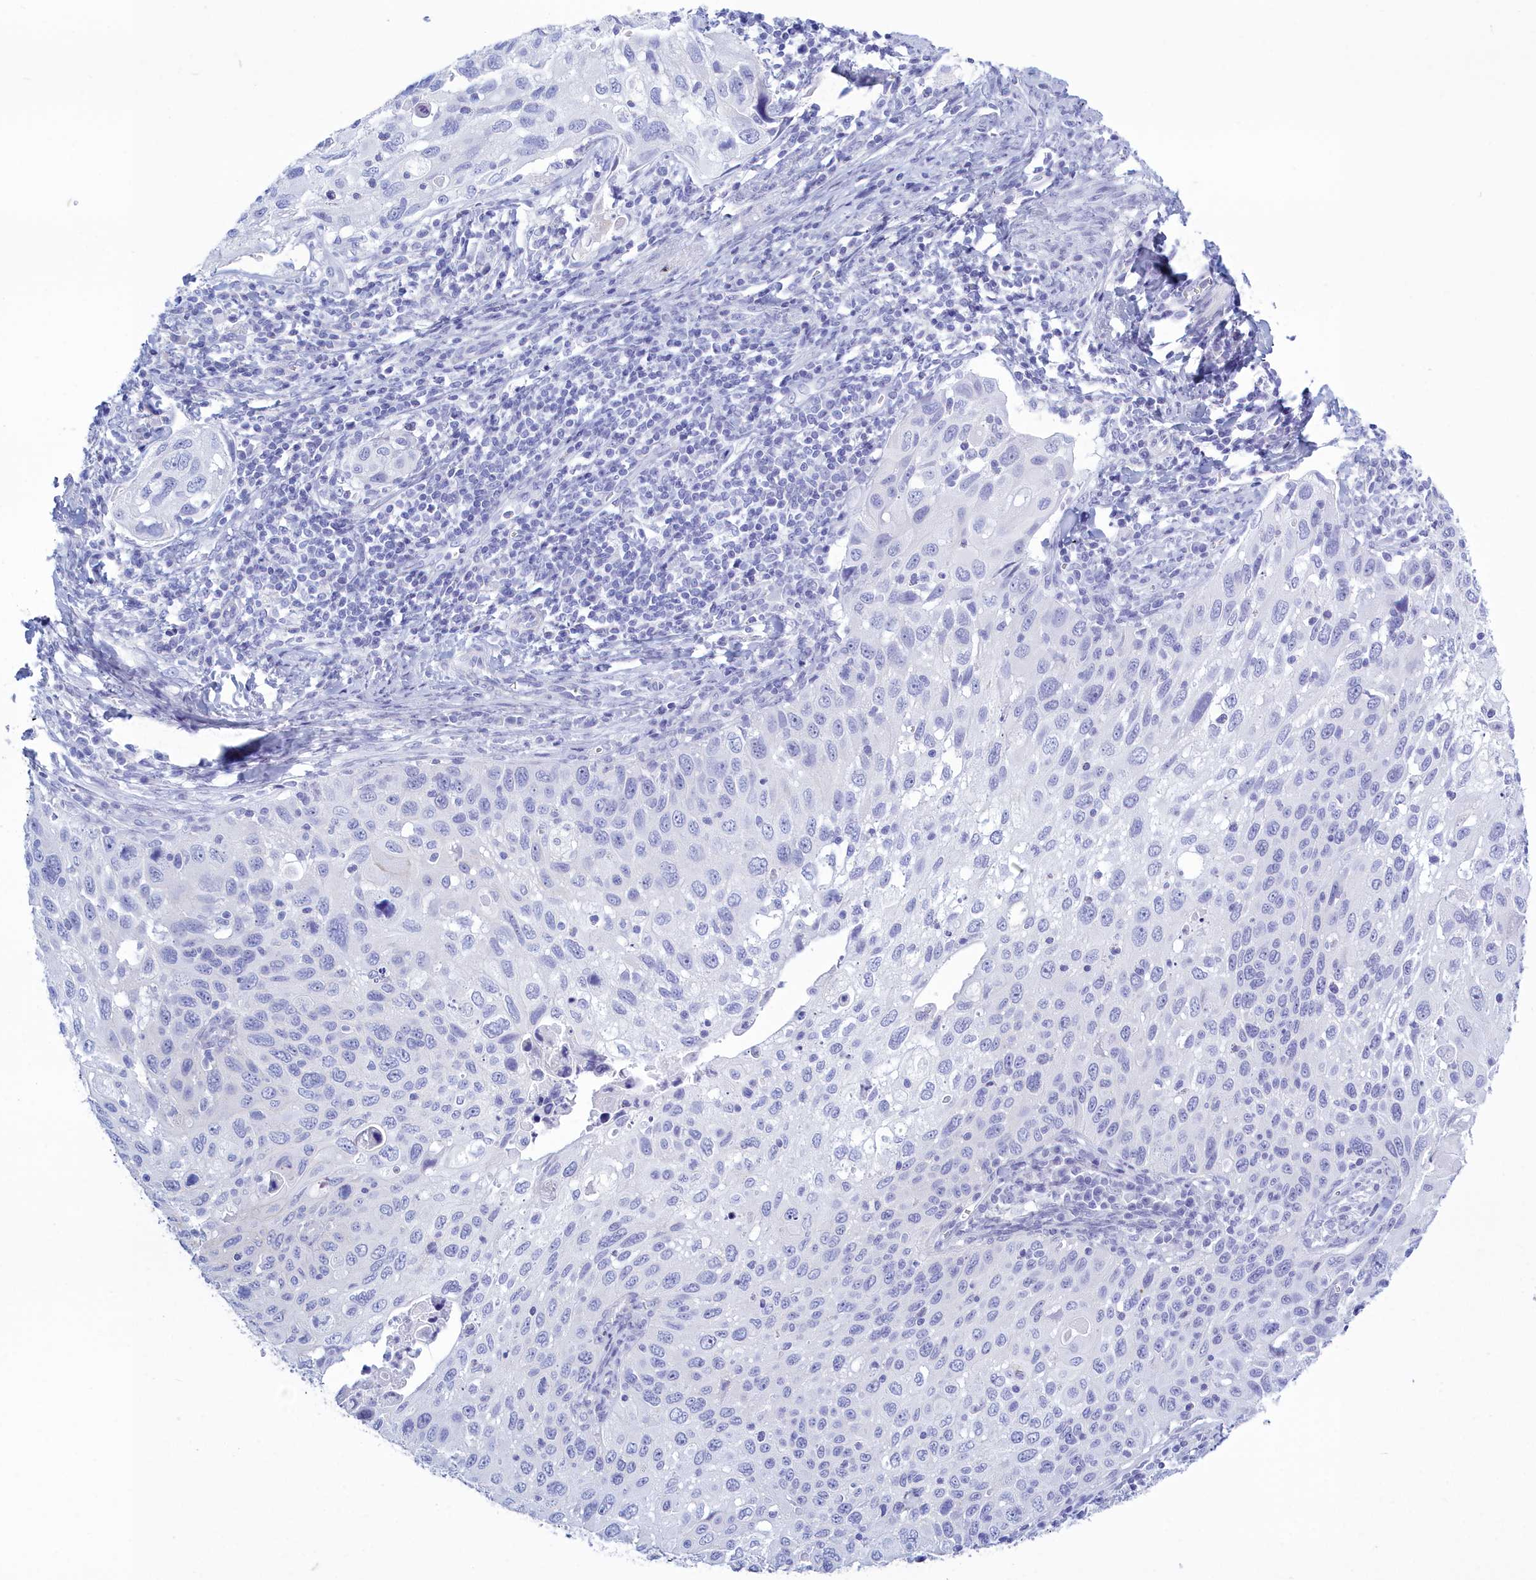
{"staining": {"intensity": "negative", "quantity": "none", "location": "none"}, "tissue": "cervical cancer", "cell_type": "Tumor cells", "image_type": "cancer", "snomed": [{"axis": "morphology", "description": "Squamous cell carcinoma, NOS"}, {"axis": "topography", "description": "Cervix"}], "caption": "Immunohistochemistry histopathology image of neoplastic tissue: human cervical squamous cell carcinoma stained with DAB (3,3'-diaminobenzidine) reveals no significant protein expression in tumor cells.", "gene": "TMEM97", "patient": {"sex": "female", "age": 70}}